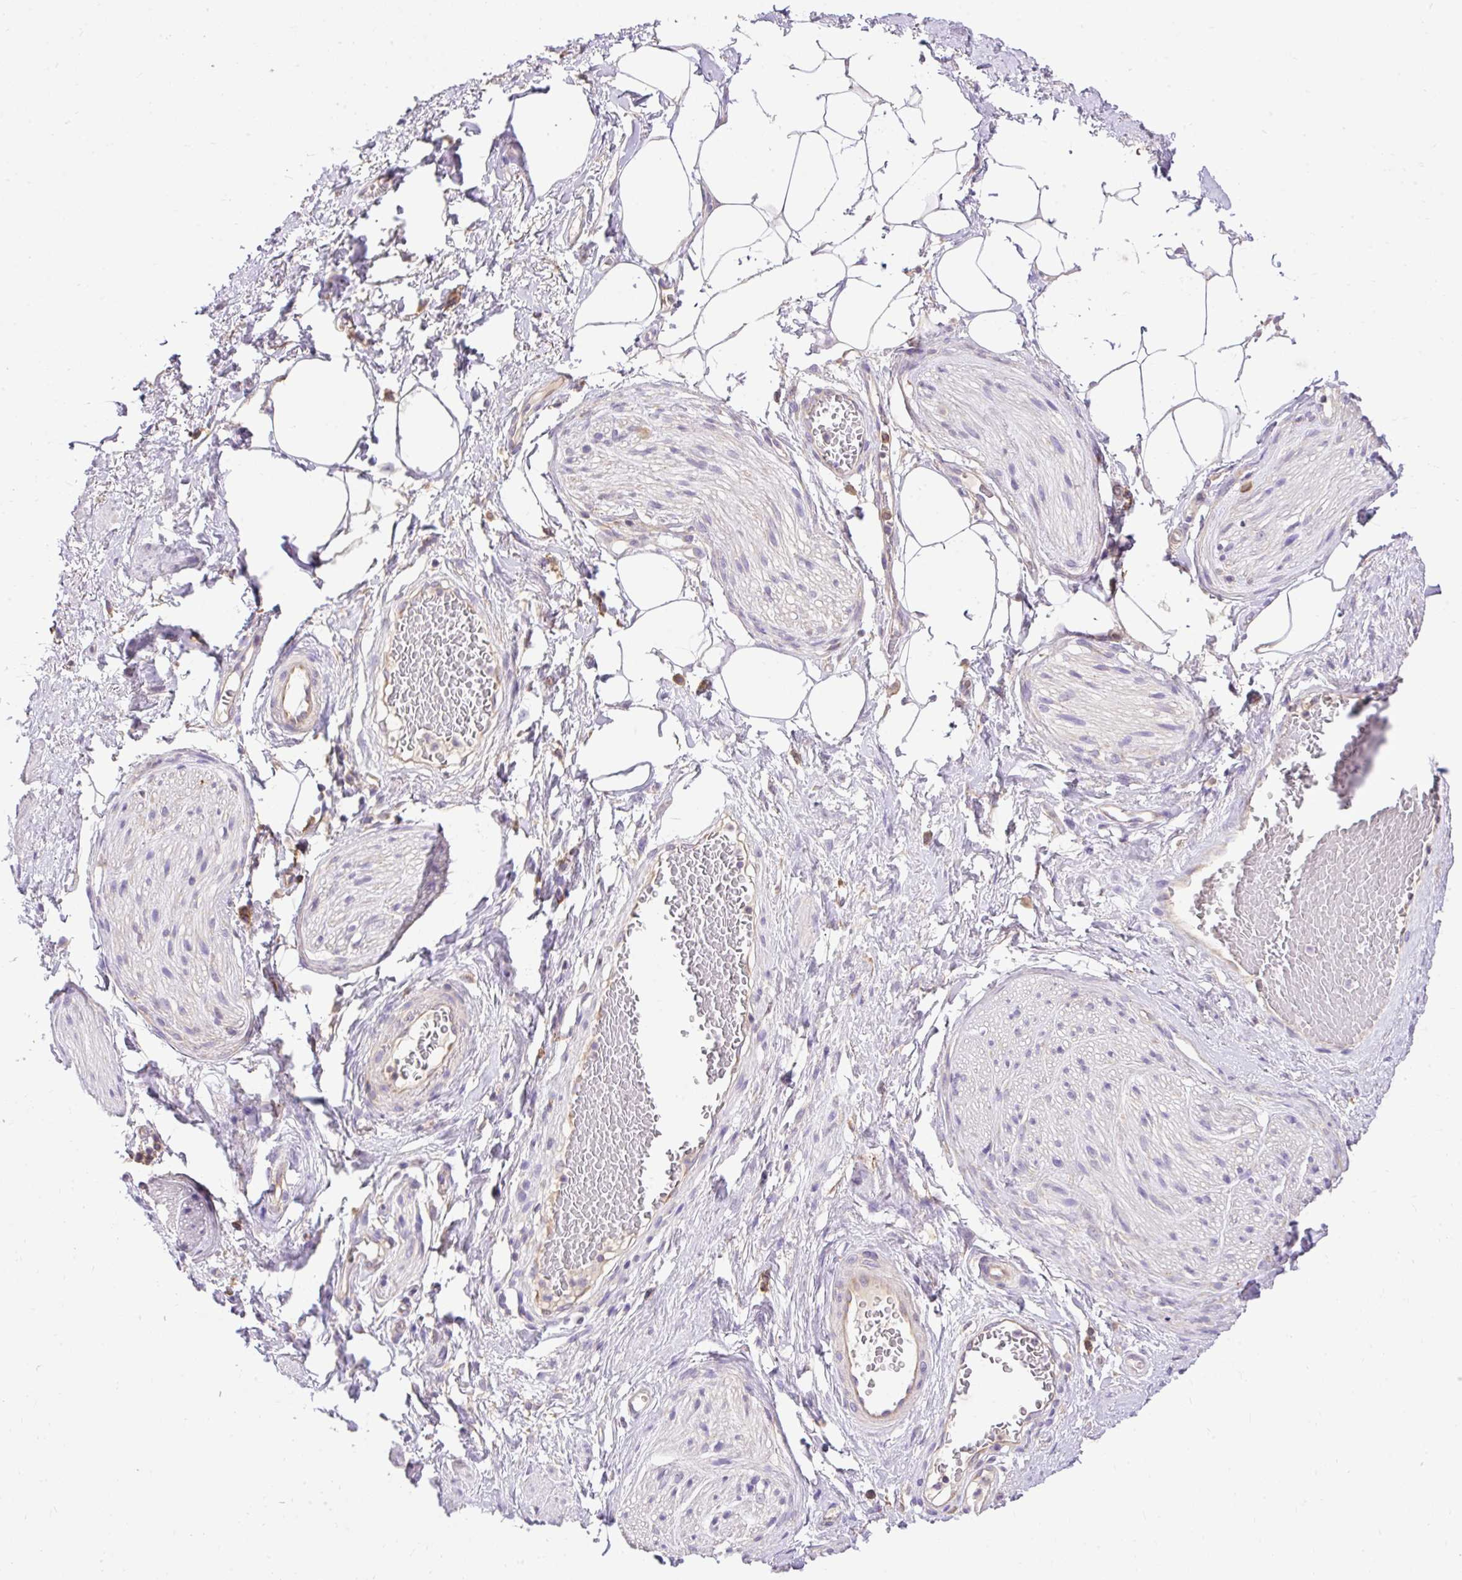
{"staining": {"intensity": "negative", "quantity": "none", "location": "none"}, "tissue": "adipose tissue", "cell_type": "Adipocytes", "image_type": "normal", "snomed": [{"axis": "morphology", "description": "Normal tissue, NOS"}, {"axis": "topography", "description": "Vagina"}, {"axis": "topography", "description": "Peripheral nerve tissue"}], "caption": "Photomicrograph shows no significant protein staining in adipocytes of normal adipose tissue.", "gene": "HEXB", "patient": {"sex": "female", "age": 71}}